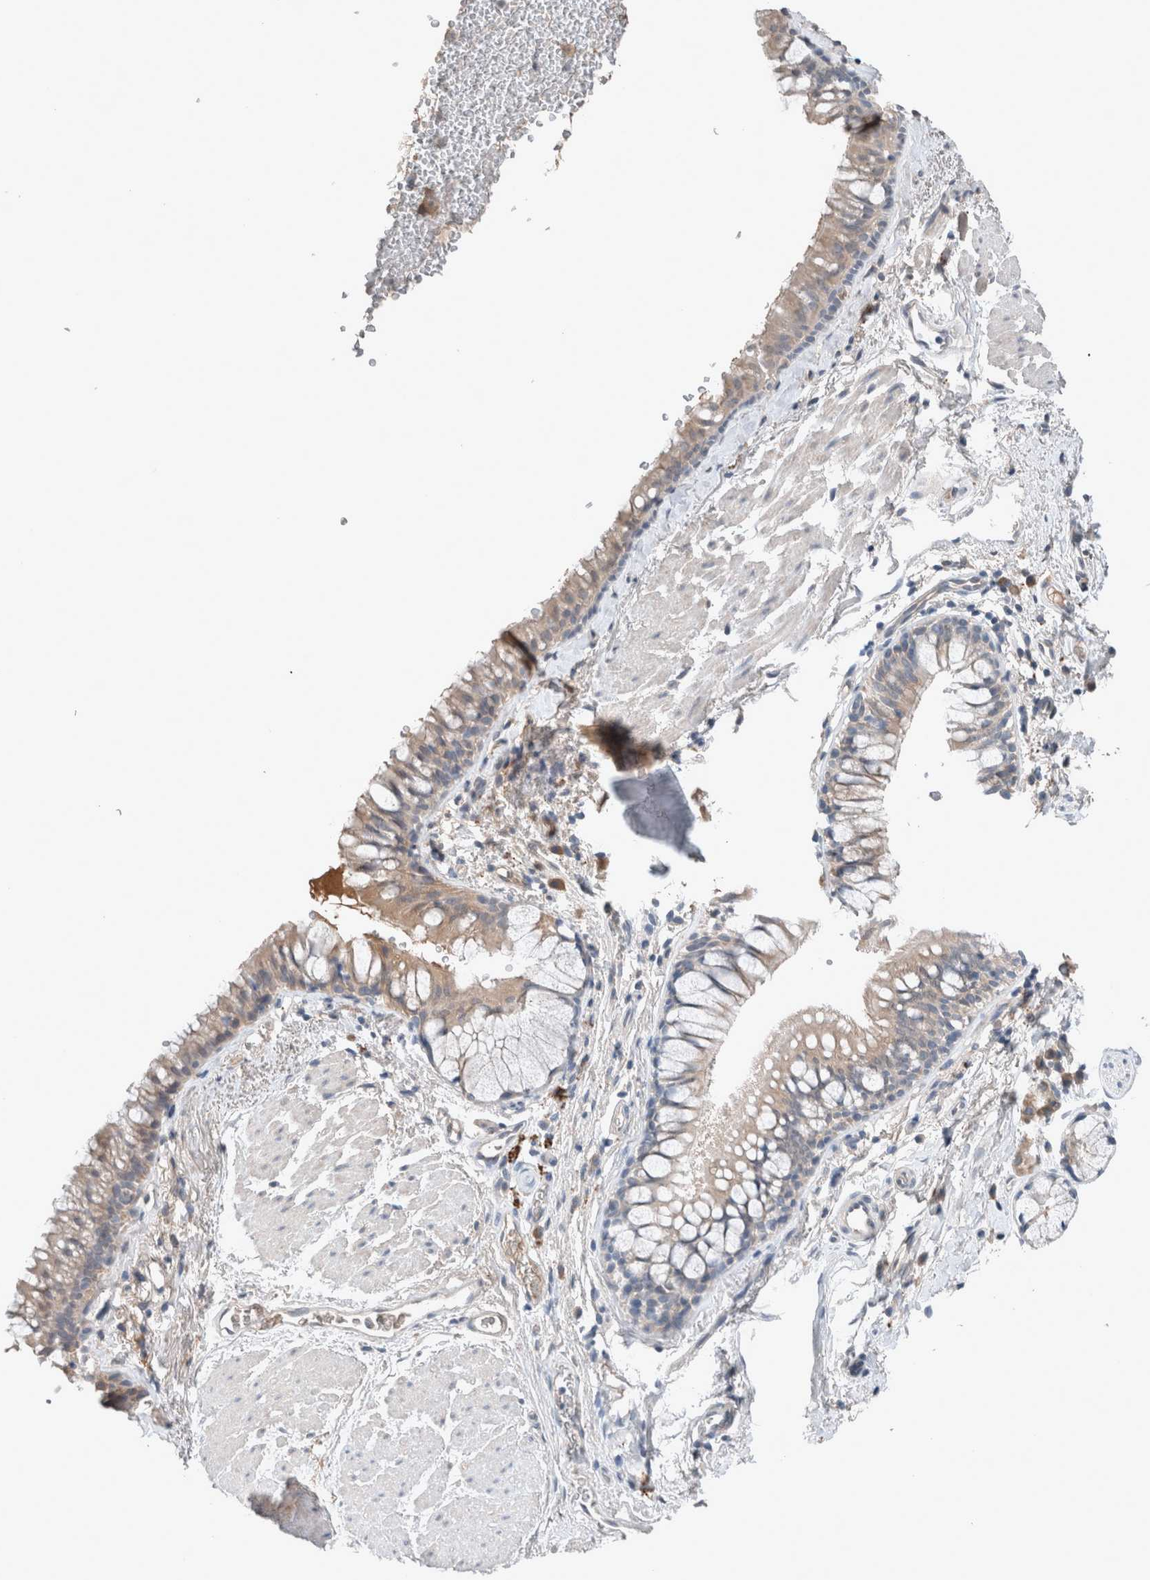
{"staining": {"intensity": "weak", "quantity": "25%-75%", "location": "cytoplasmic/membranous"}, "tissue": "bronchus", "cell_type": "Respiratory epithelial cells", "image_type": "normal", "snomed": [{"axis": "morphology", "description": "Normal tissue, NOS"}, {"axis": "topography", "description": "Cartilage tissue"}, {"axis": "topography", "description": "Bronchus"}], "caption": "Protein staining by immunohistochemistry (IHC) reveals weak cytoplasmic/membranous staining in approximately 25%-75% of respiratory epithelial cells in unremarkable bronchus.", "gene": "UGCG", "patient": {"sex": "female", "age": 53}}